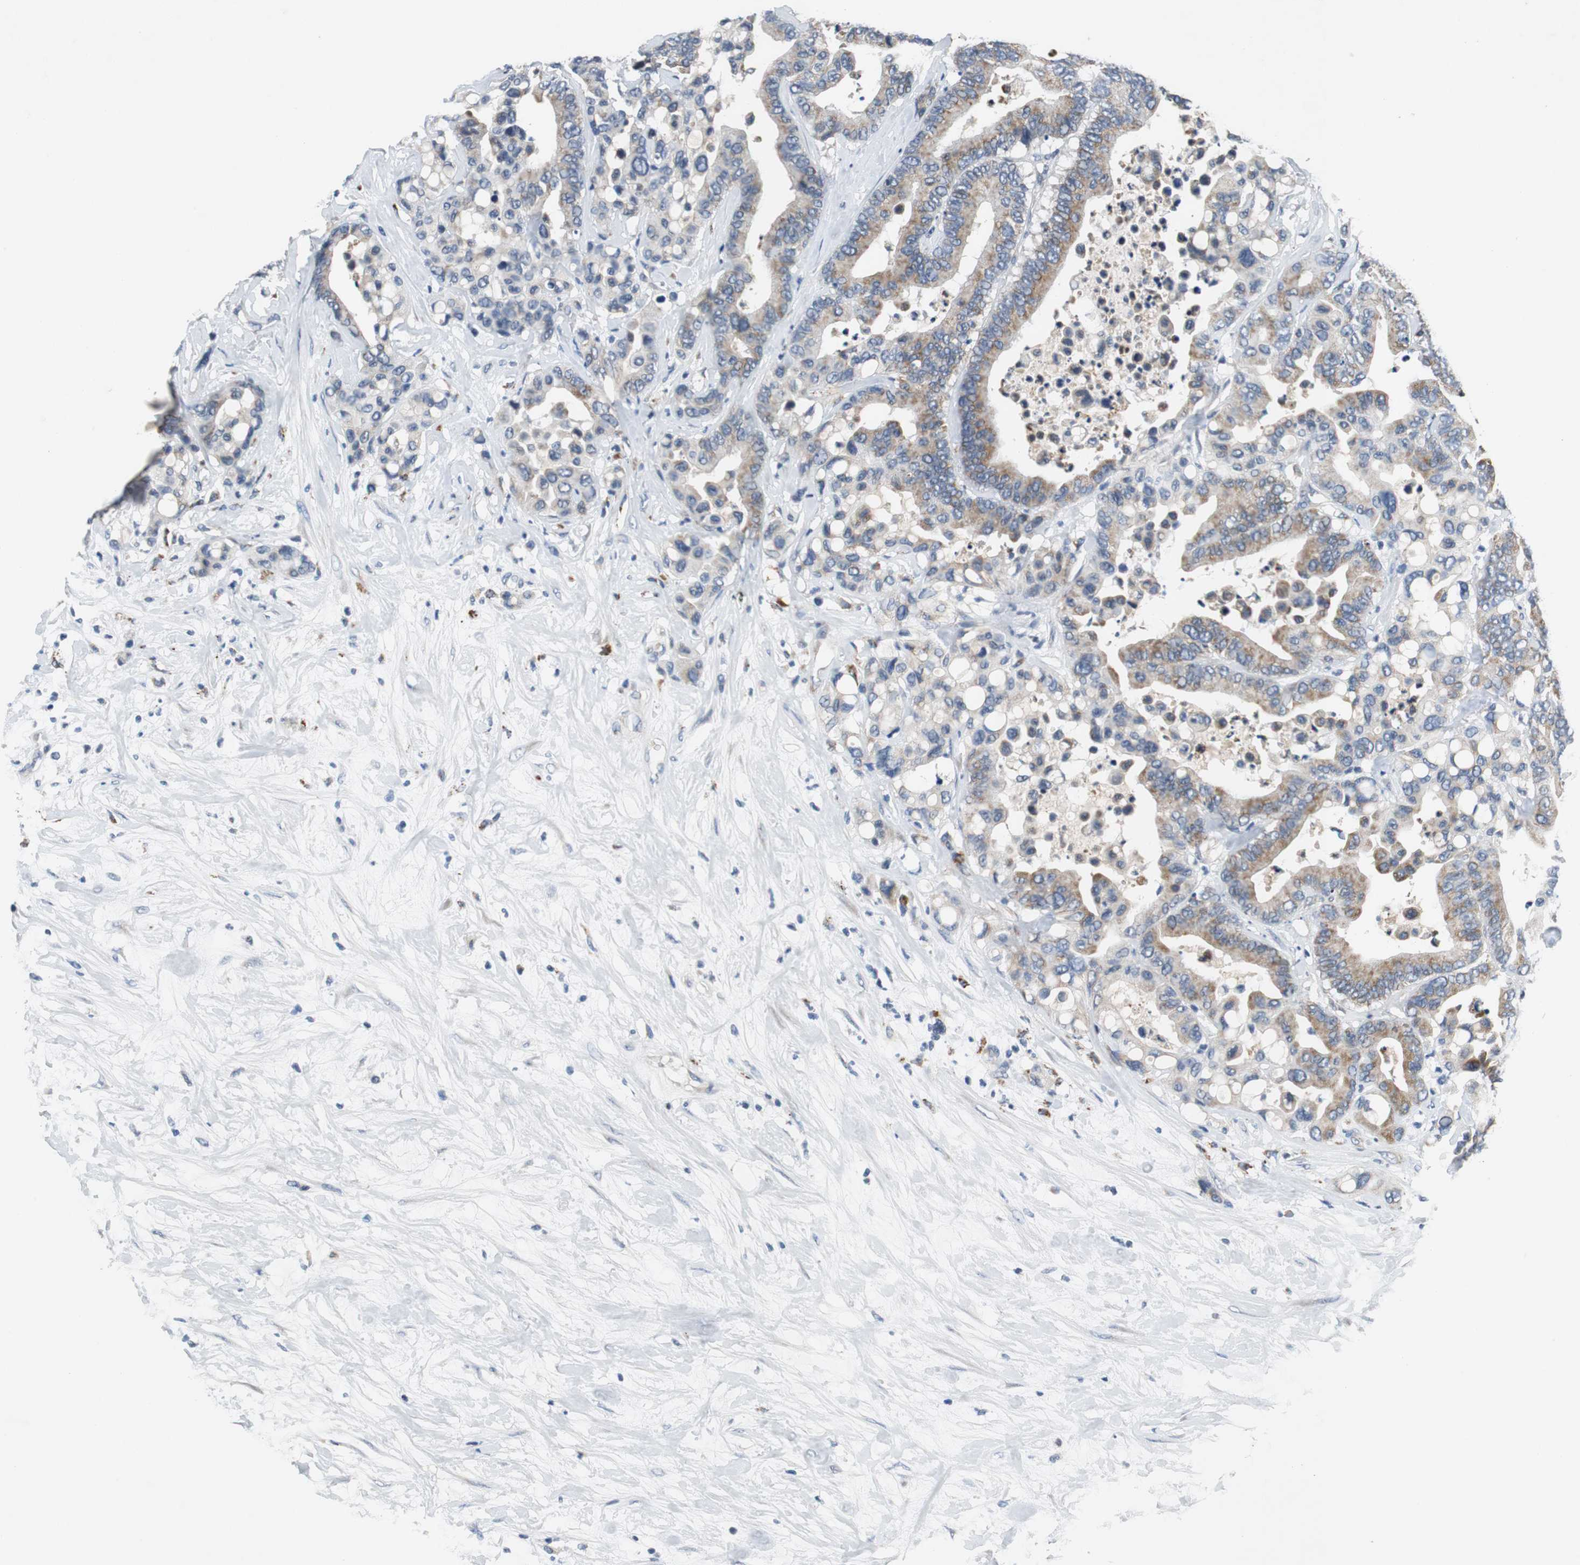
{"staining": {"intensity": "moderate", "quantity": ">75%", "location": "cytoplasmic/membranous"}, "tissue": "colorectal cancer", "cell_type": "Tumor cells", "image_type": "cancer", "snomed": [{"axis": "morphology", "description": "Normal tissue, NOS"}, {"axis": "morphology", "description": "Adenocarcinoma, NOS"}, {"axis": "topography", "description": "Colon"}], "caption": "Immunohistochemistry (IHC) (DAB (3,3'-diaminobenzidine)) staining of colorectal adenocarcinoma shows moderate cytoplasmic/membranous protein expression in approximately >75% of tumor cells.", "gene": "NLGN1", "patient": {"sex": "male", "age": 82}}